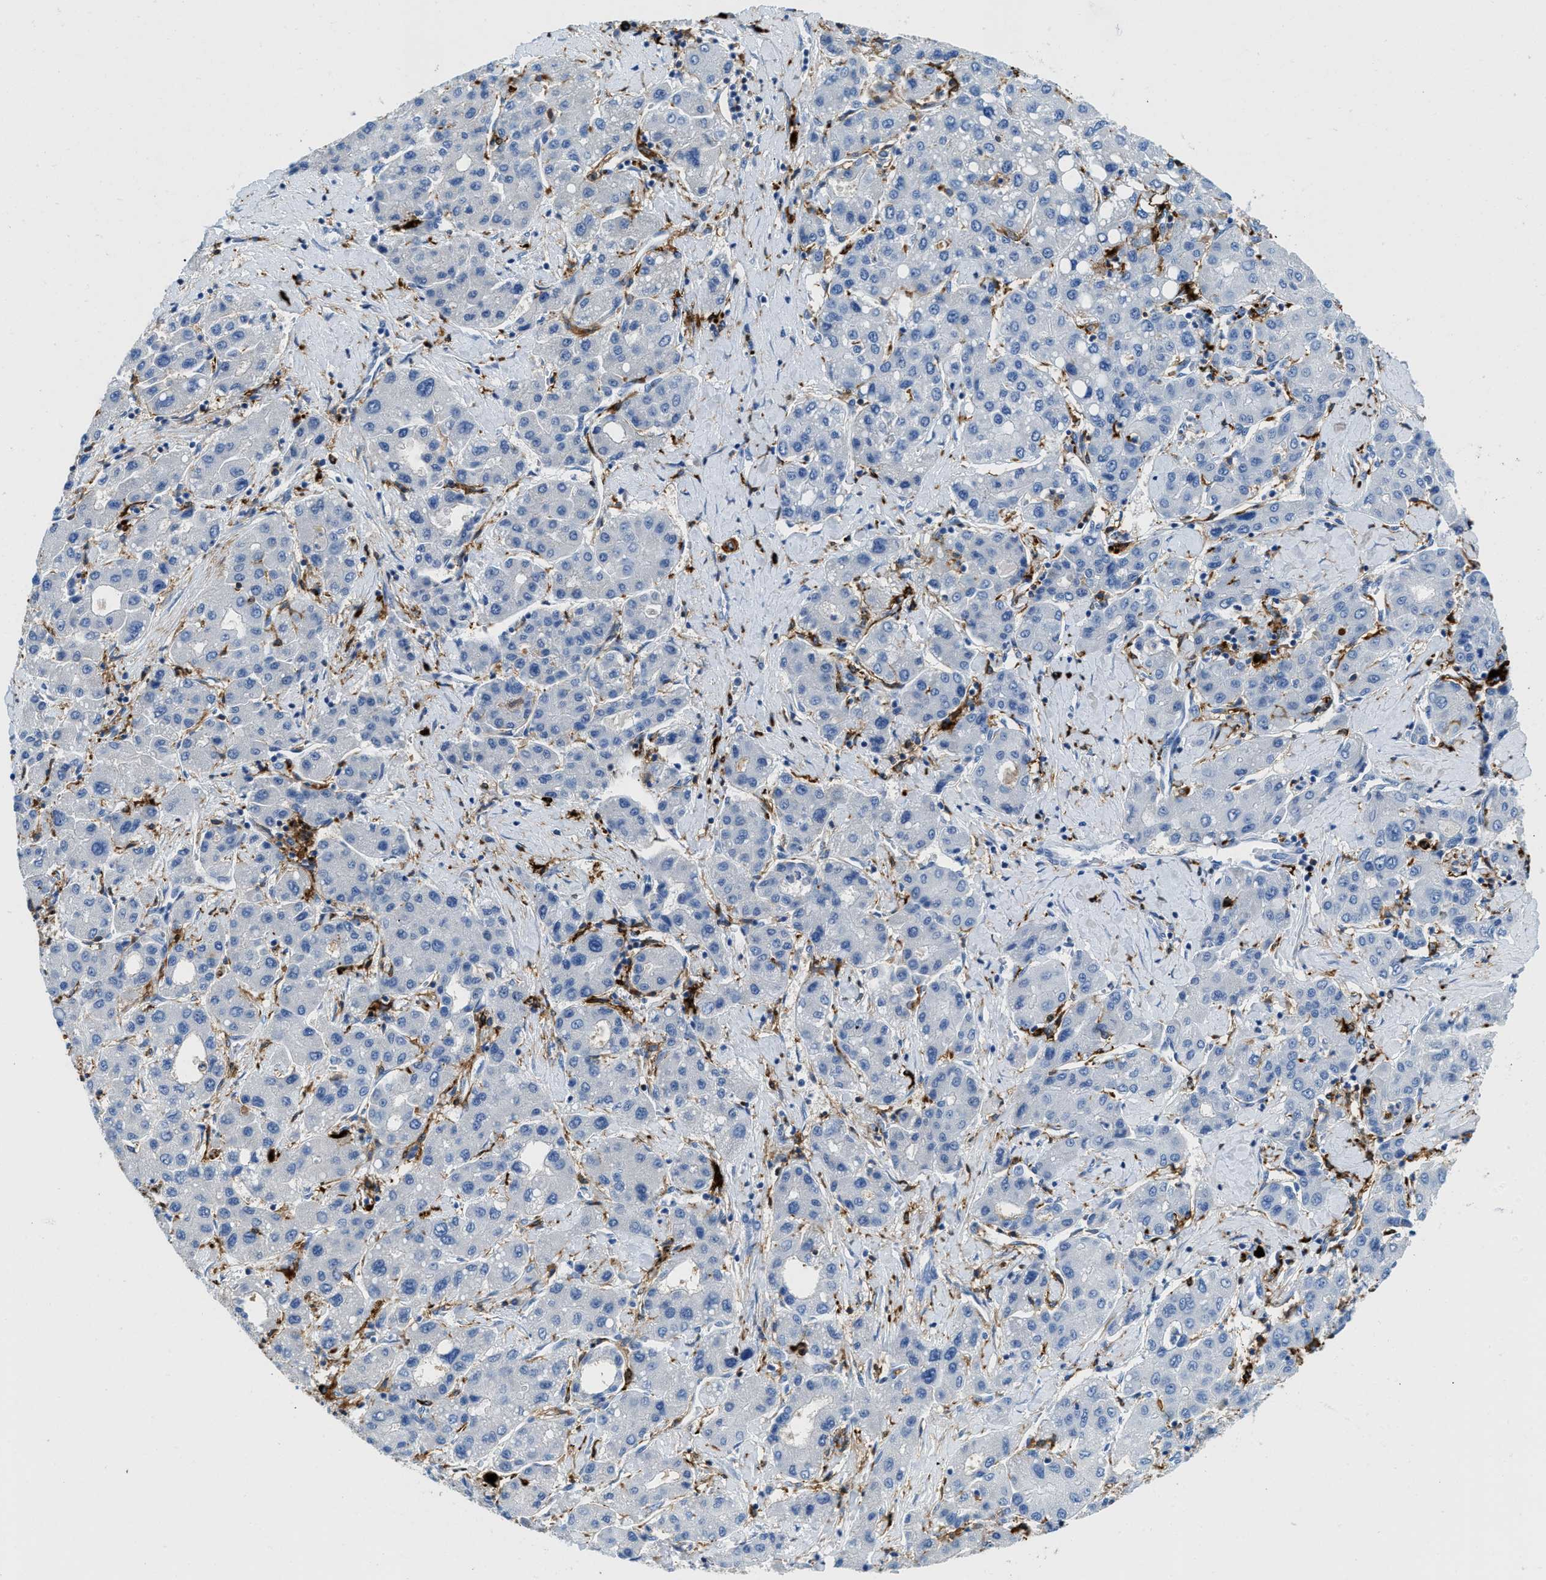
{"staining": {"intensity": "negative", "quantity": "none", "location": "none"}, "tissue": "liver cancer", "cell_type": "Tumor cells", "image_type": "cancer", "snomed": [{"axis": "morphology", "description": "Carcinoma, Hepatocellular, NOS"}, {"axis": "topography", "description": "Liver"}], "caption": "Immunohistochemical staining of liver cancer exhibits no significant expression in tumor cells. (DAB immunohistochemistry visualized using brightfield microscopy, high magnification).", "gene": "CD226", "patient": {"sex": "male", "age": 65}}